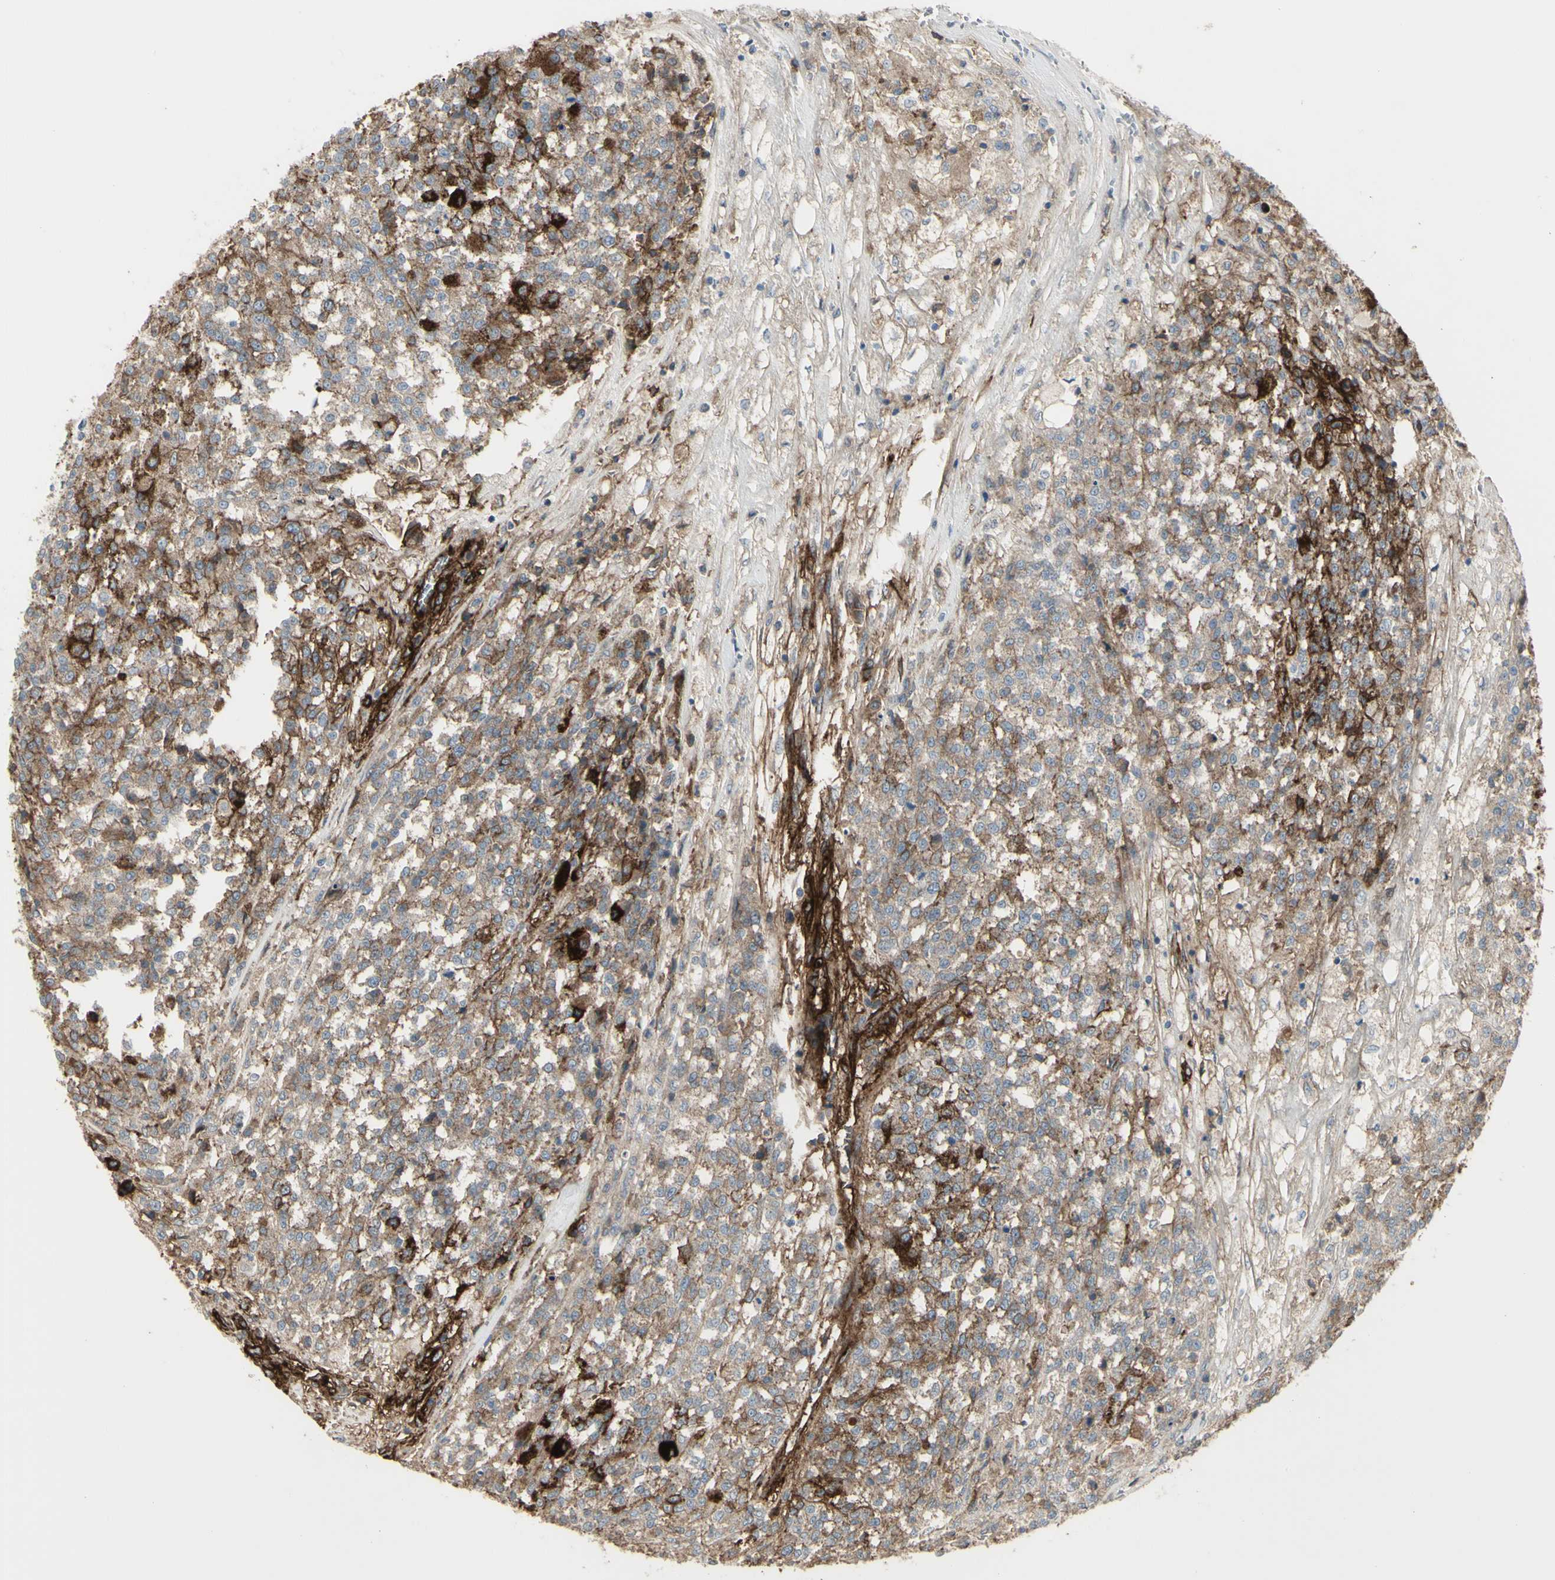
{"staining": {"intensity": "weak", "quantity": "25%-75%", "location": "cytoplasmic/membranous"}, "tissue": "testis cancer", "cell_type": "Tumor cells", "image_type": "cancer", "snomed": [{"axis": "morphology", "description": "Seminoma, NOS"}, {"axis": "topography", "description": "Testis"}], "caption": "Tumor cells exhibit low levels of weak cytoplasmic/membranous staining in approximately 25%-75% of cells in human testis cancer (seminoma).", "gene": "CD276", "patient": {"sex": "male", "age": 59}}